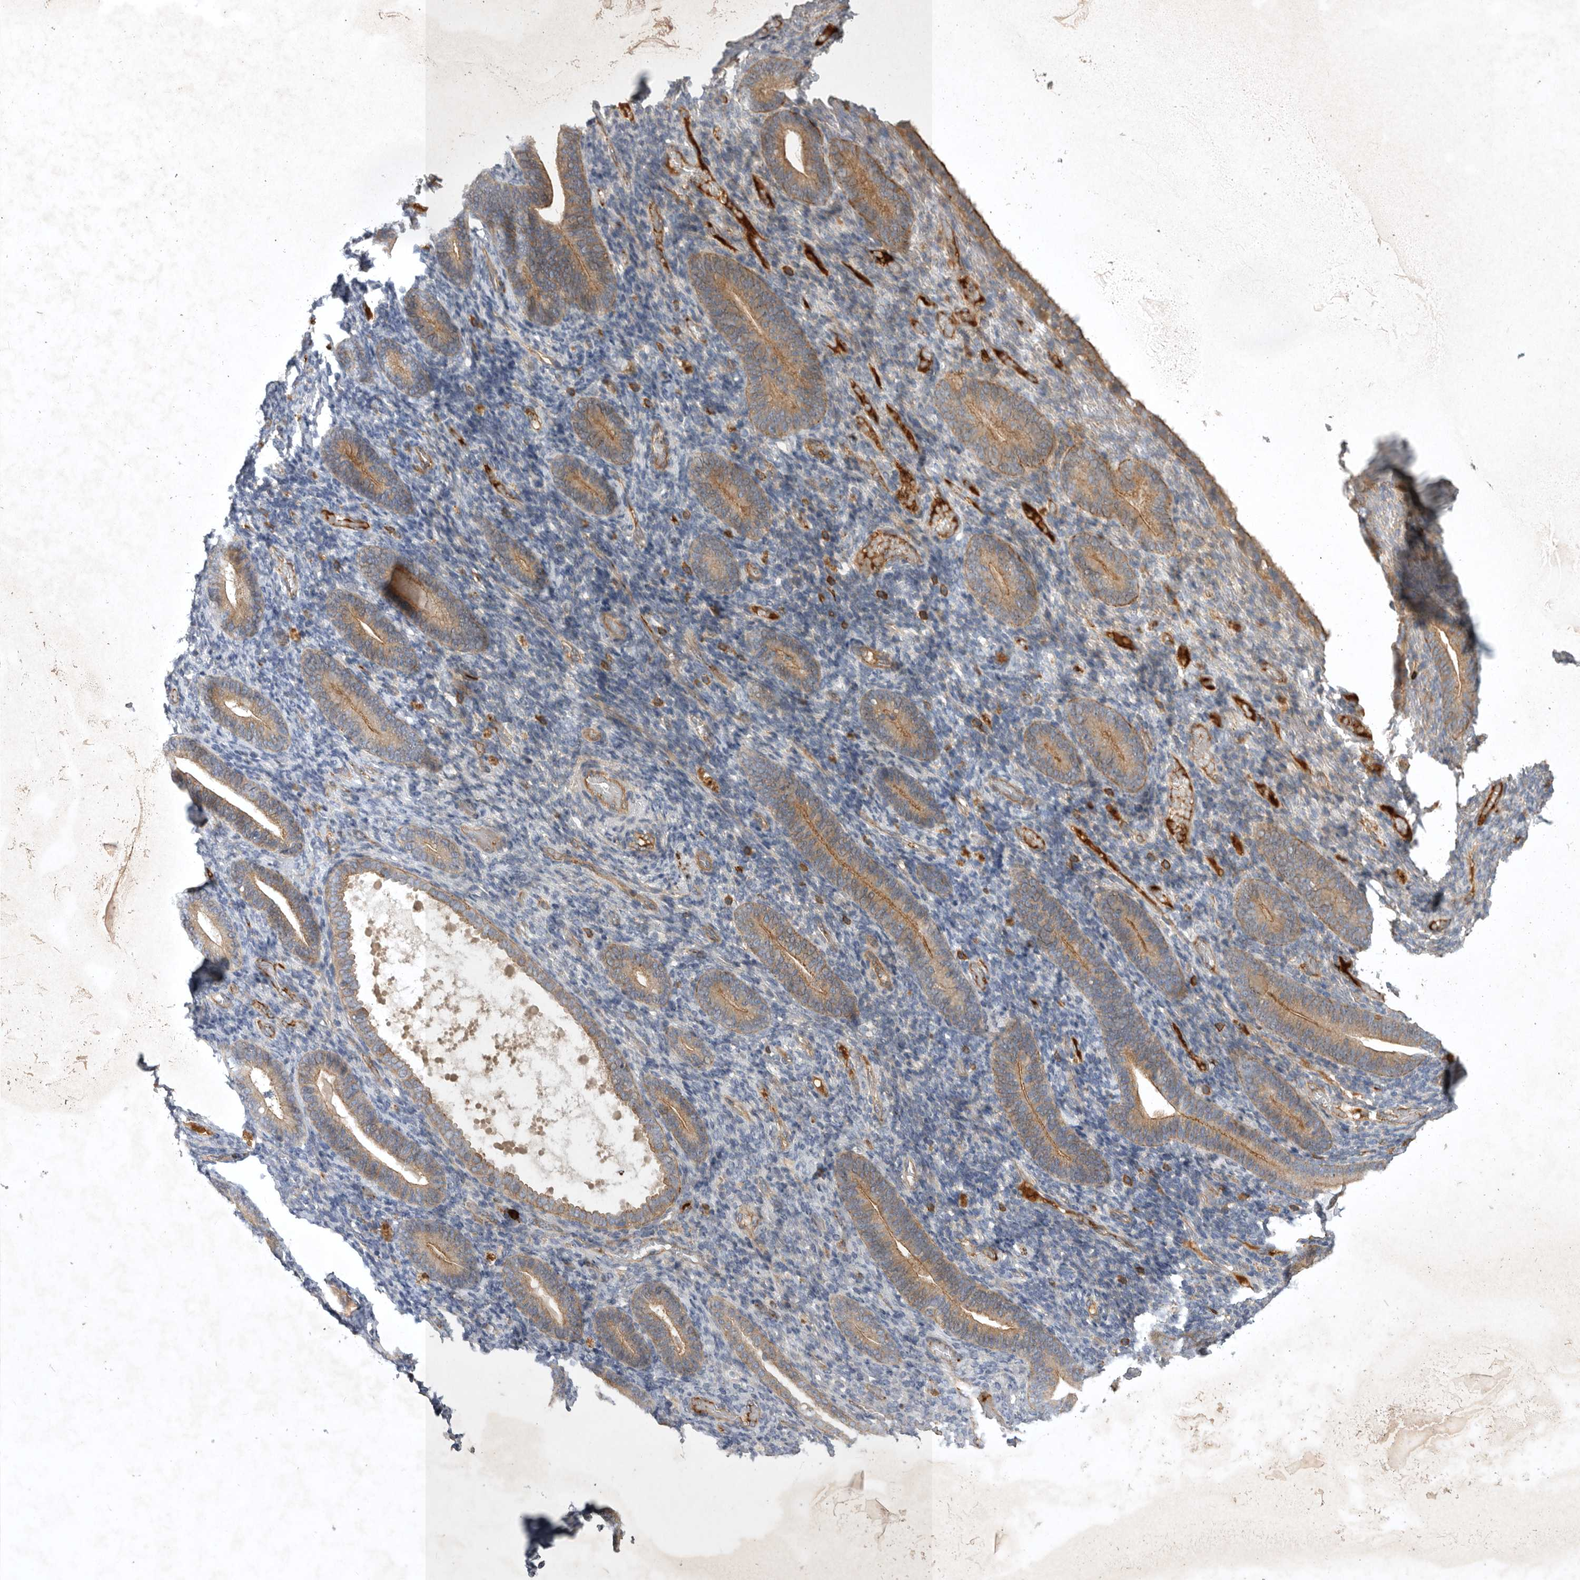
{"staining": {"intensity": "negative", "quantity": "none", "location": "none"}, "tissue": "endometrium", "cell_type": "Cells in endometrial stroma", "image_type": "normal", "snomed": [{"axis": "morphology", "description": "Normal tissue, NOS"}, {"axis": "topography", "description": "Endometrium"}], "caption": "Cells in endometrial stroma are negative for protein expression in unremarkable human endometrium. The staining was performed using DAB to visualize the protein expression in brown, while the nuclei were stained in blue with hematoxylin (Magnification: 20x).", "gene": "MLPH", "patient": {"sex": "female", "age": 51}}